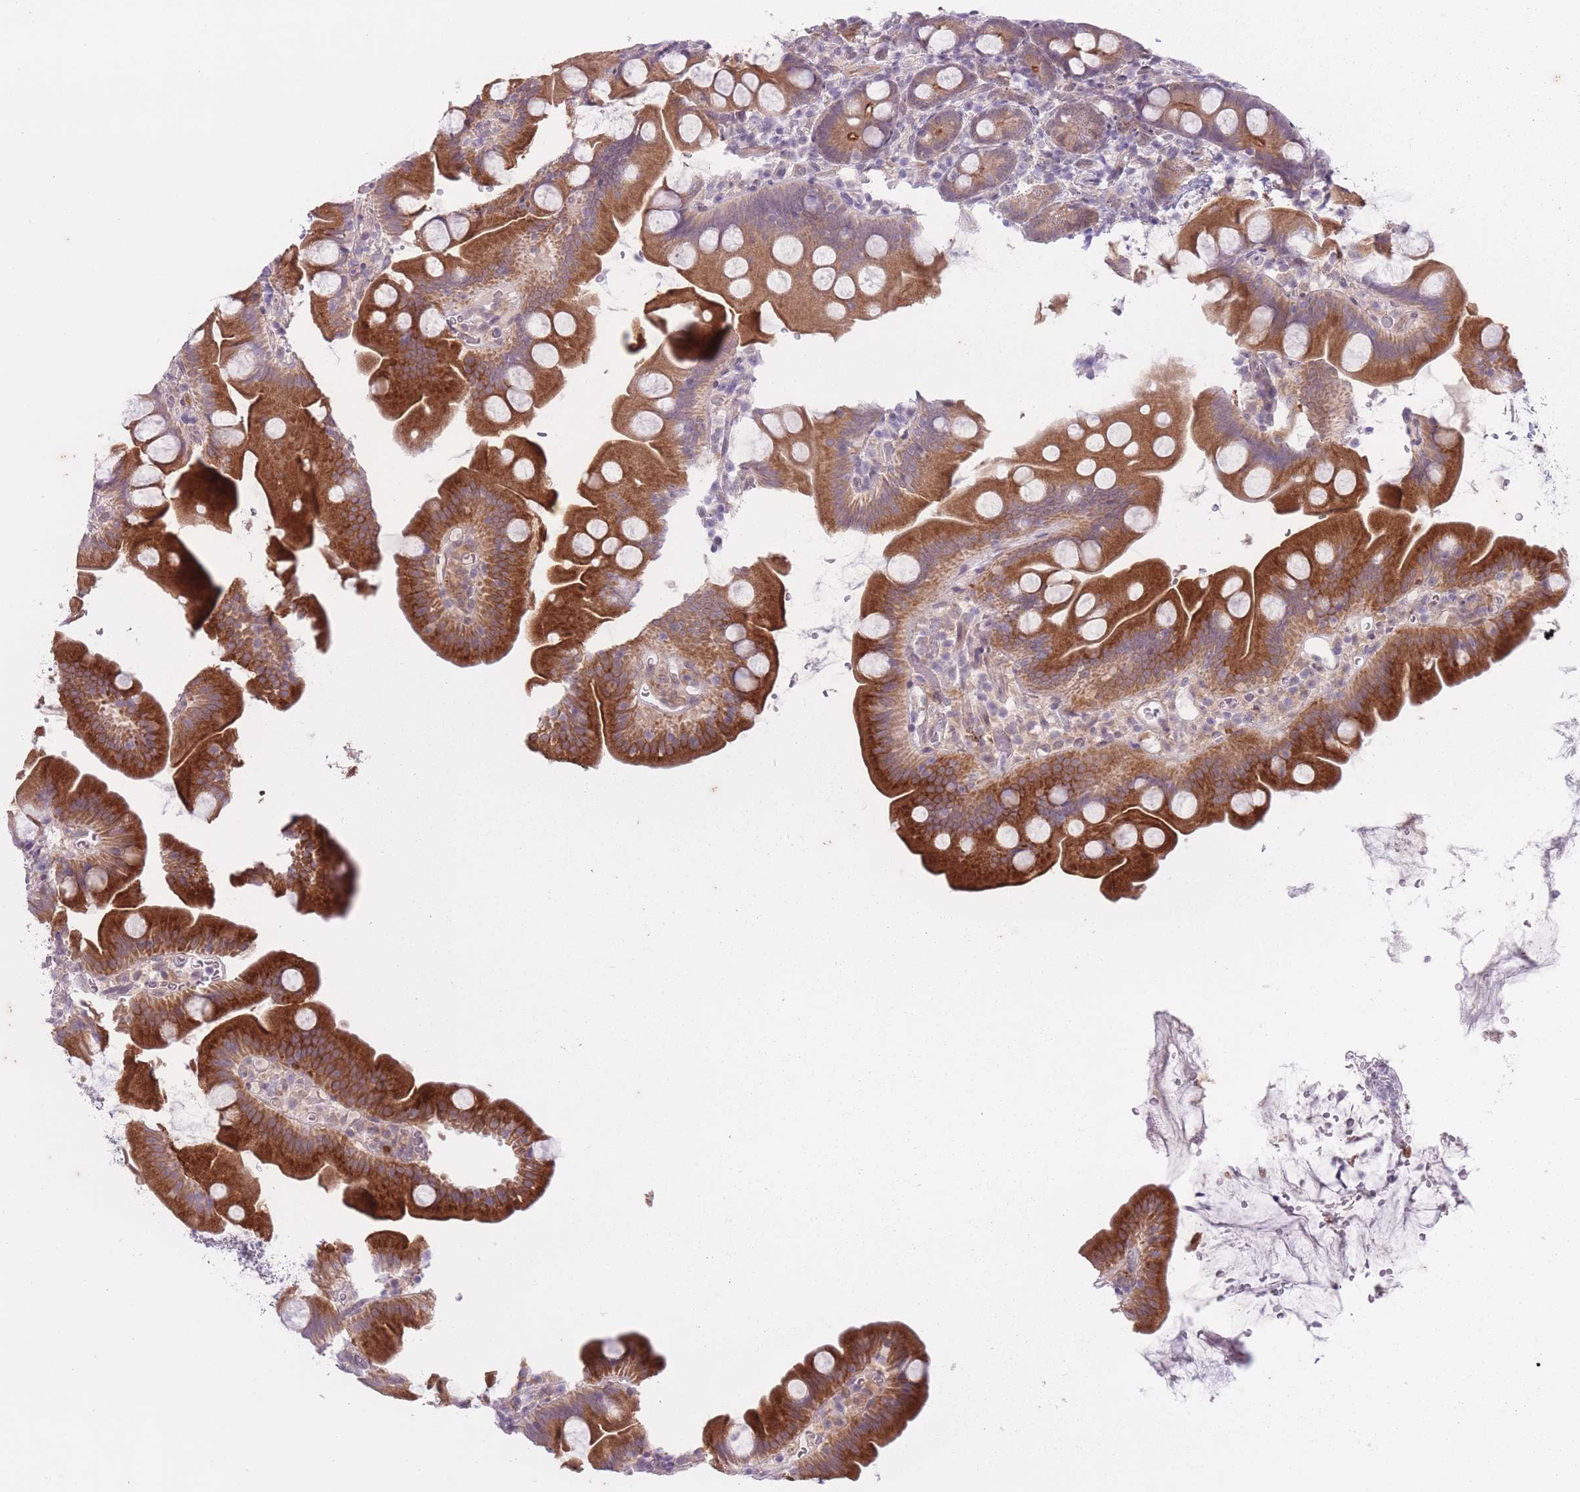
{"staining": {"intensity": "strong", "quantity": ">75%", "location": "cytoplasmic/membranous"}, "tissue": "small intestine", "cell_type": "Glandular cells", "image_type": "normal", "snomed": [{"axis": "morphology", "description": "Normal tissue, NOS"}, {"axis": "topography", "description": "Small intestine"}], "caption": "Immunohistochemistry (IHC) histopathology image of unremarkable small intestine: small intestine stained using immunohistochemistry (IHC) shows high levels of strong protein expression localized specifically in the cytoplasmic/membranous of glandular cells, appearing as a cytoplasmic/membranous brown color.", "gene": "ARPIN", "patient": {"sex": "female", "age": 68}}